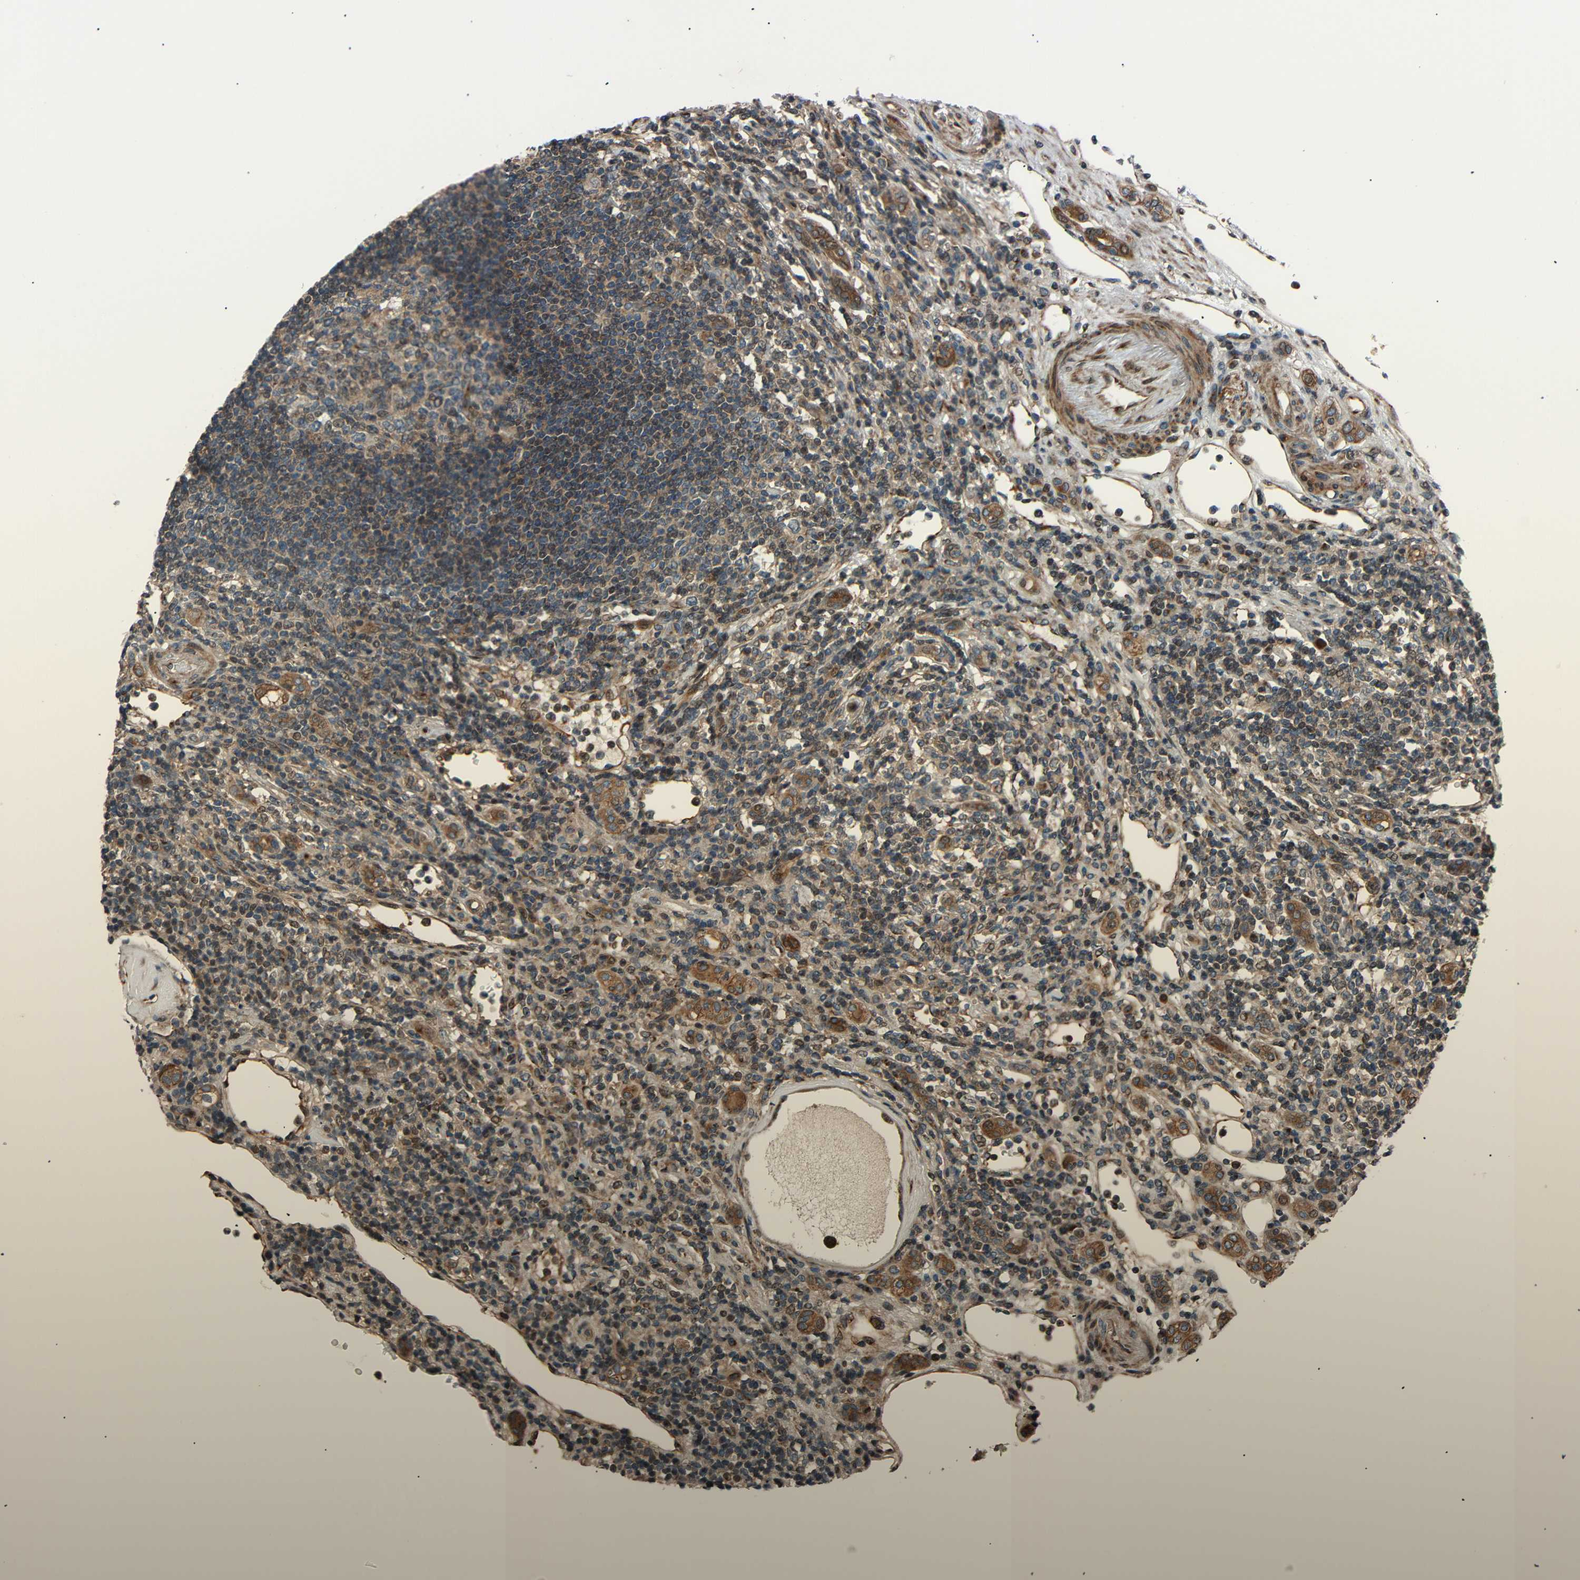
{"staining": {"intensity": "moderate", "quantity": ">75%", "location": "cytoplasmic/membranous"}, "tissue": "renal cancer", "cell_type": "Tumor cells", "image_type": "cancer", "snomed": [{"axis": "morphology", "description": "Normal tissue, NOS"}, {"axis": "morphology", "description": "Adenocarcinoma, NOS"}, {"axis": "topography", "description": "Kidney"}], "caption": "Protein staining shows moderate cytoplasmic/membranous positivity in about >75% of tumor cells in renal cancer (adenocarcinoma).", "gene": "AKAP9", "patient": {"sex": "female", "age": 55}}